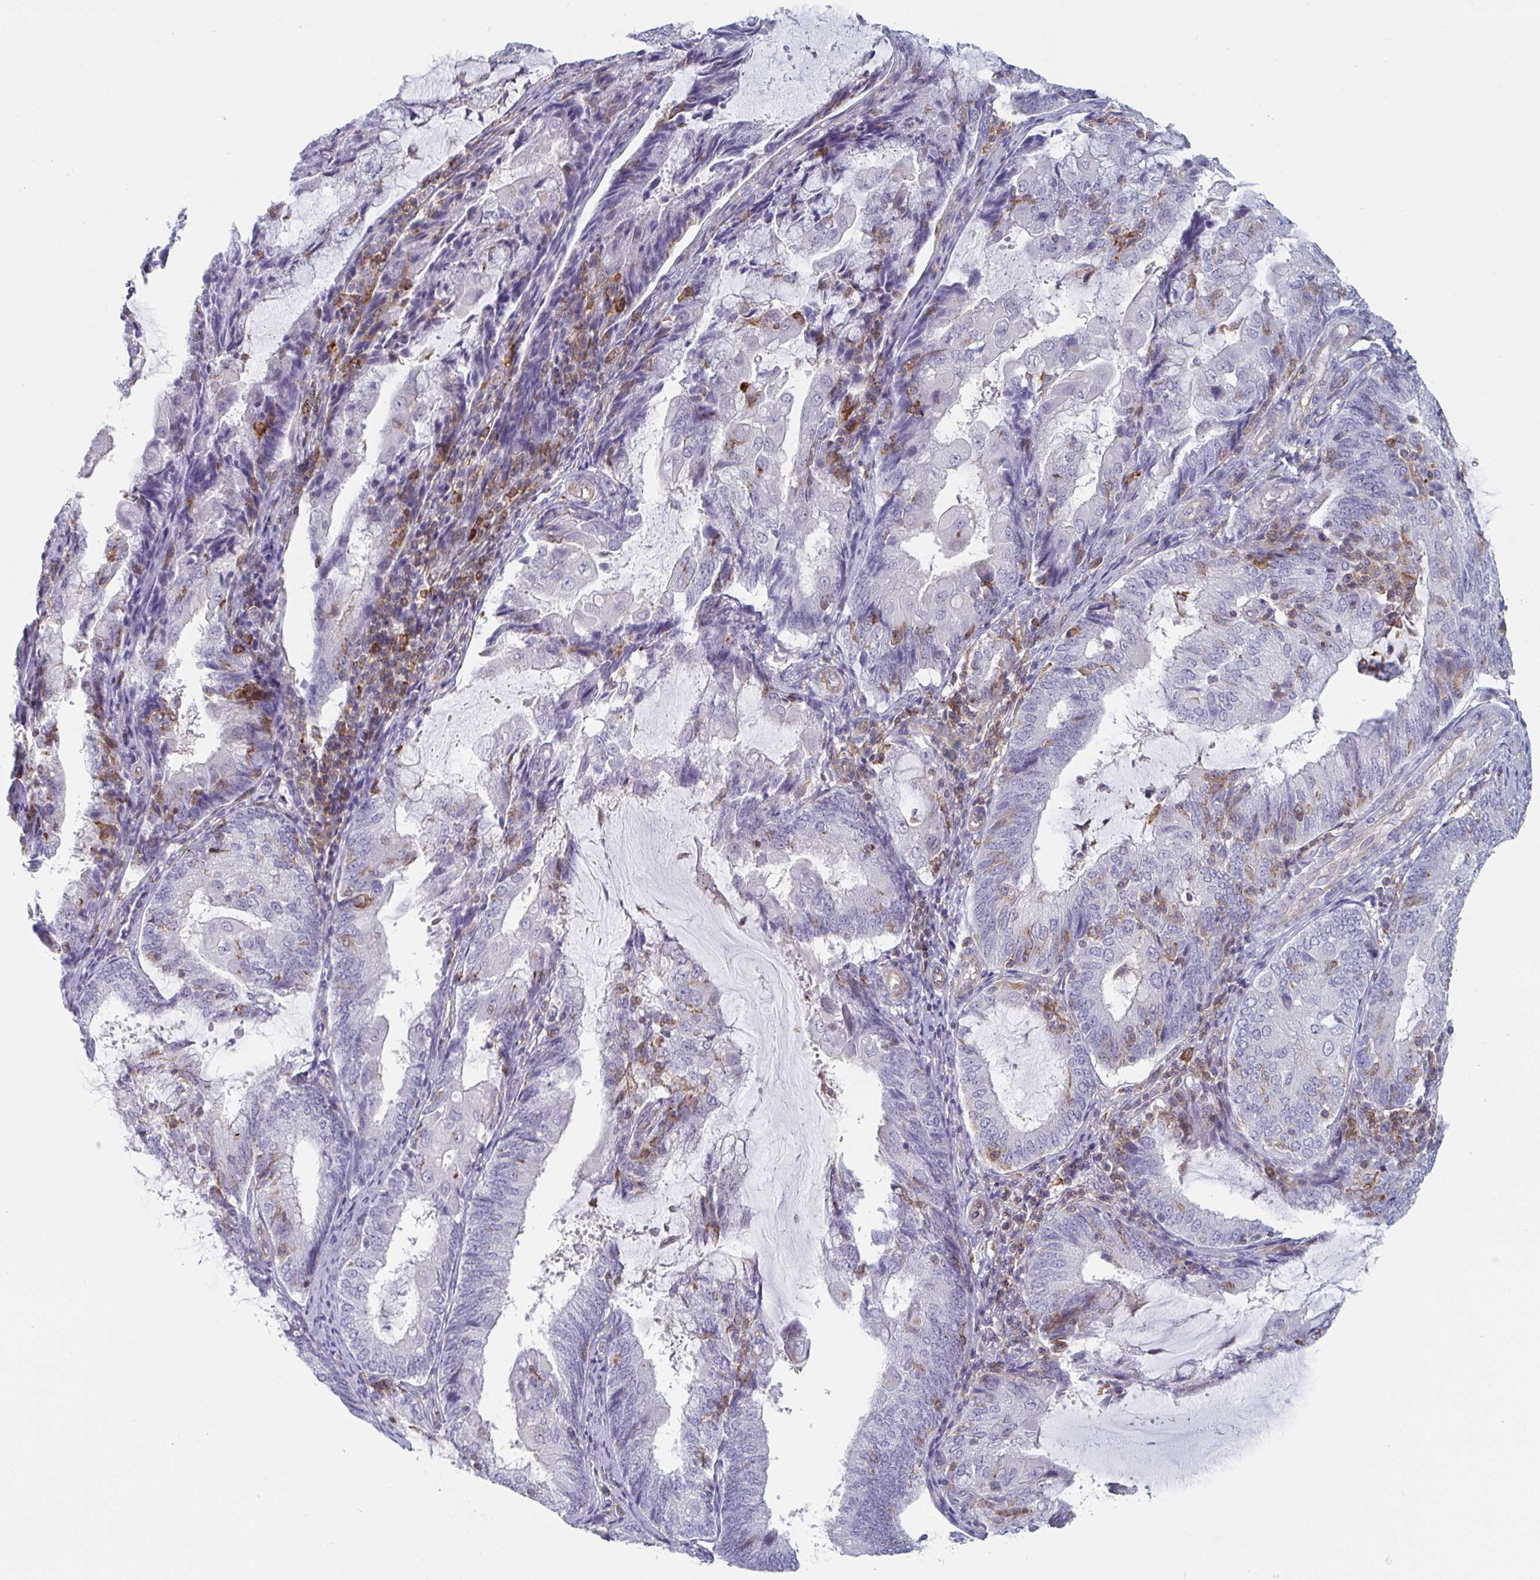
{"staining": {"intensity": "negative", "quantity": "none", "location": "none"}, "tissue": "endometrial cancer", "cell_type": "Tumor cells", "image_type": "cancer", "snomed": [{"axis": "morphology", "description": "Adenocarcinoma, NOS"}, {"axis": "topography", "description": "Endometrium"}], "caption": "Protein analysis of adenocarcinoma (endometrial) reveals no significant staining in tumor cells.", "gene": "DISP2", "patient": {"sex": "female", "age": 81}}